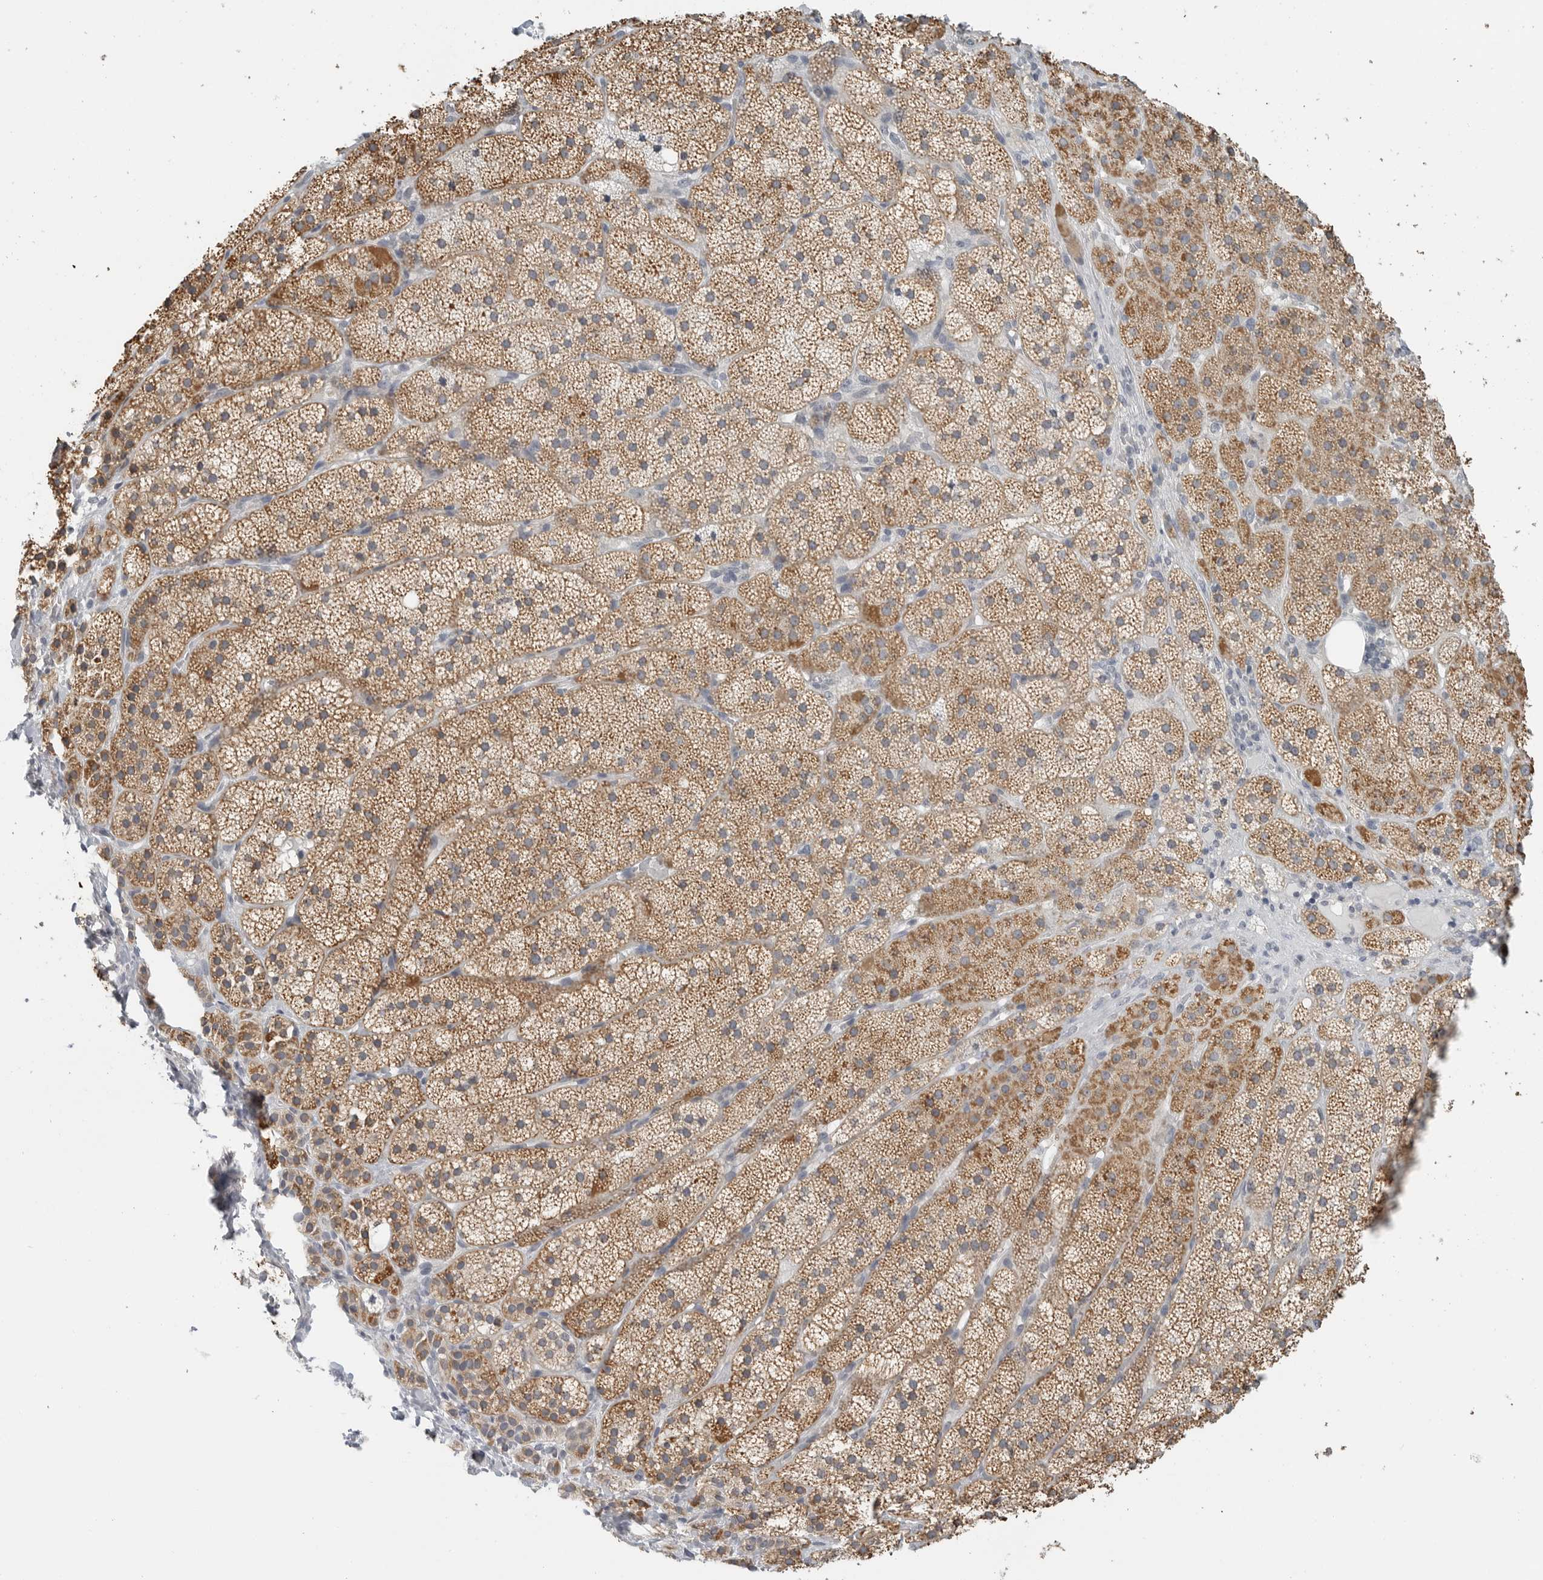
{"staining": {"intensity": "moderate", "quantity": ">75%", "location": "cytoplasmic/membranous"}, "tissue": "adrenal gland", "cell_type": "Glandular cells", "image_type": "normal", "snomed": [{"axis": "morphology", "description": "Normal tissue, NOS"}, {"axis": "topography", "description": "Adrenal gland"}], "caption": "Adrenal gland stained with DAB (3,3'-diaminobenzidine) IHC shows medium levels of moderate cytoplasmic/membranous expression in about >75% of glandular cells. The staining is performed using DAB brown chromogen to label protein expression. The nuclei are counter-stained blue using hematoxylin.", "gene": "IL12RB2", "patient": {"sex": "female", "age": 44}}